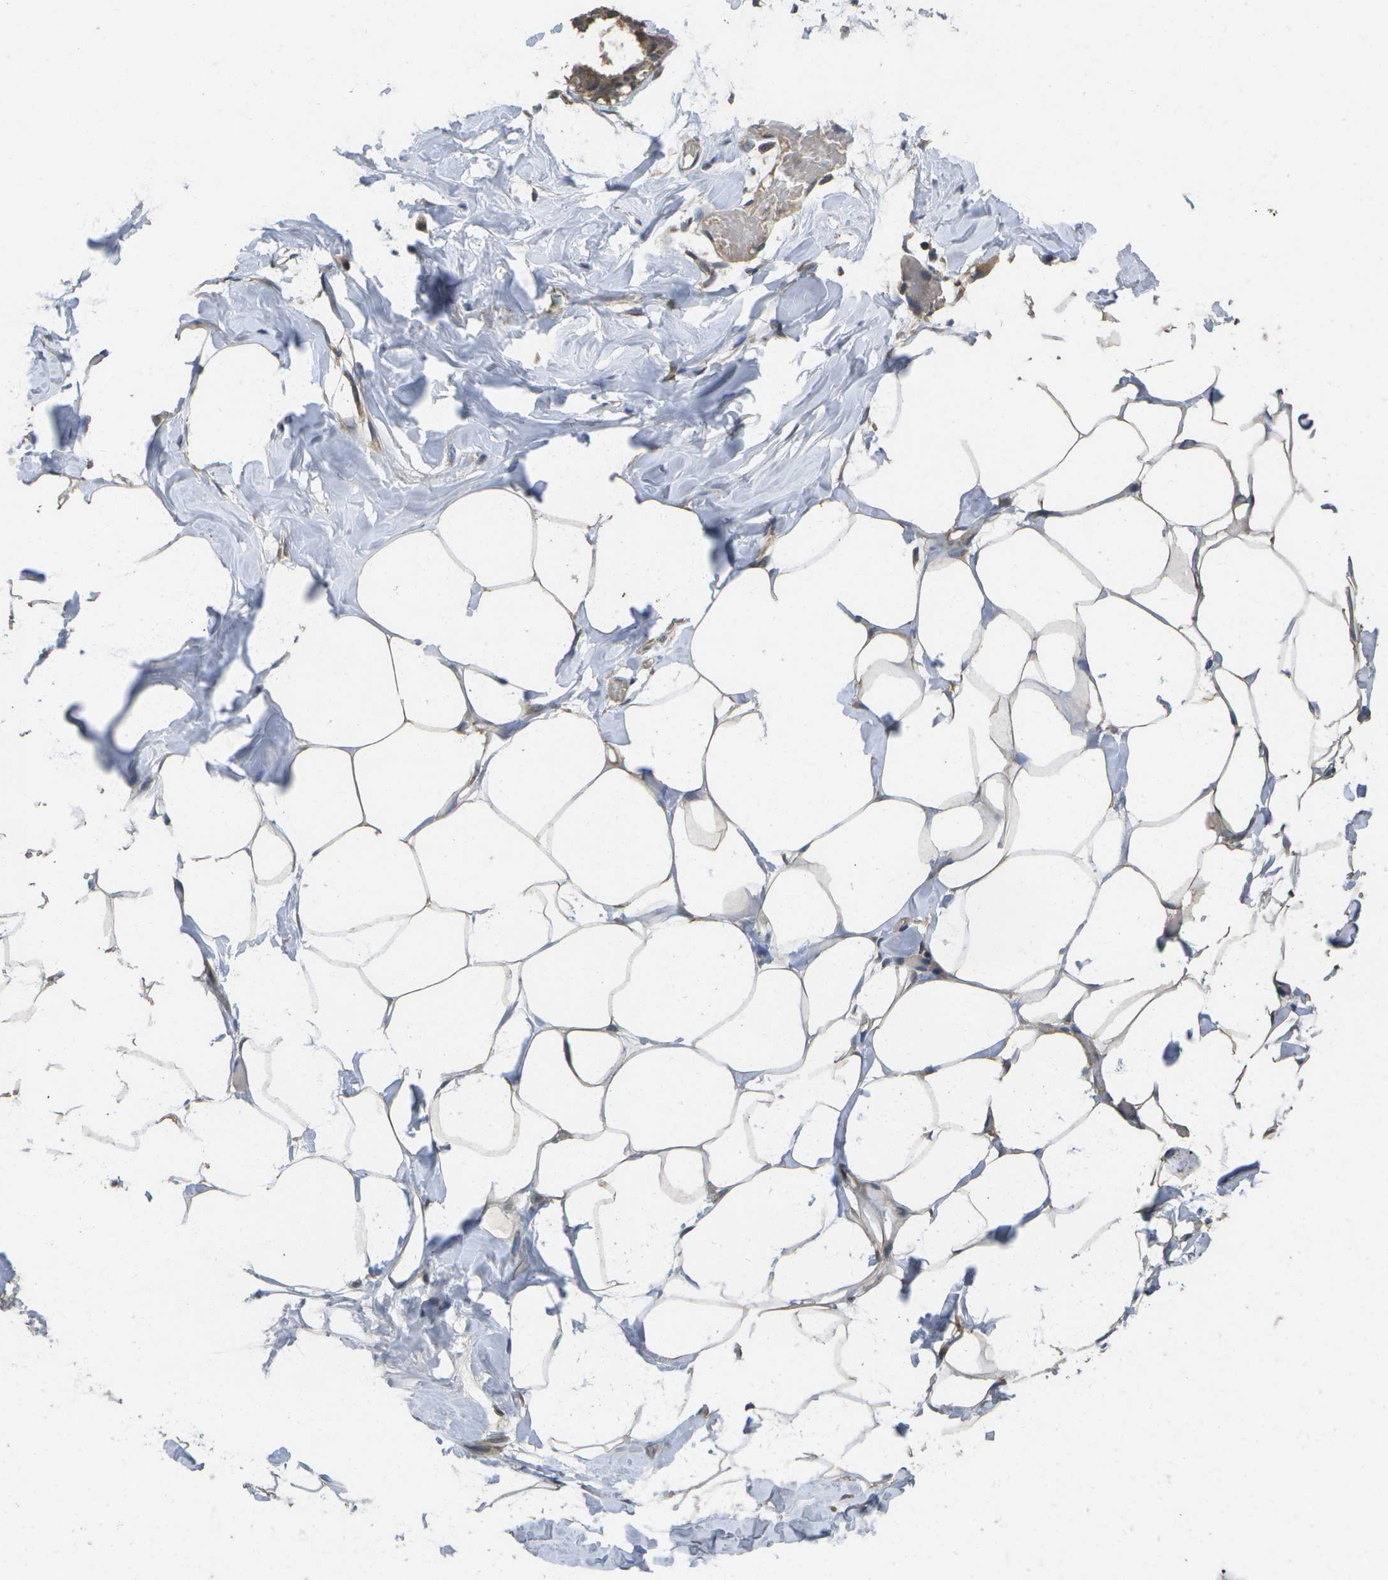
{"staining": {"intensity": "weak", "quantity": ">75%", "location": "cytoplasmic/membranous"}, "tissue": "adipose tissue", "cell_type": "Adipocytes", "image_type": "normal", "snomed": [{"axis": "morphology", "description": "Normal tissue, NOS"}, {"axis": "topography", "description": "Breast"}, {"axis": "topography", "description": "Adipose tissue"}], "caption": "Adipocytes display low levels of weak cytoplasmic/membranous expression in approximately >75% of cells in benign adipose tissue.", "gene": "ALAS1", "patient": {"sex": "female", "age": 25}}